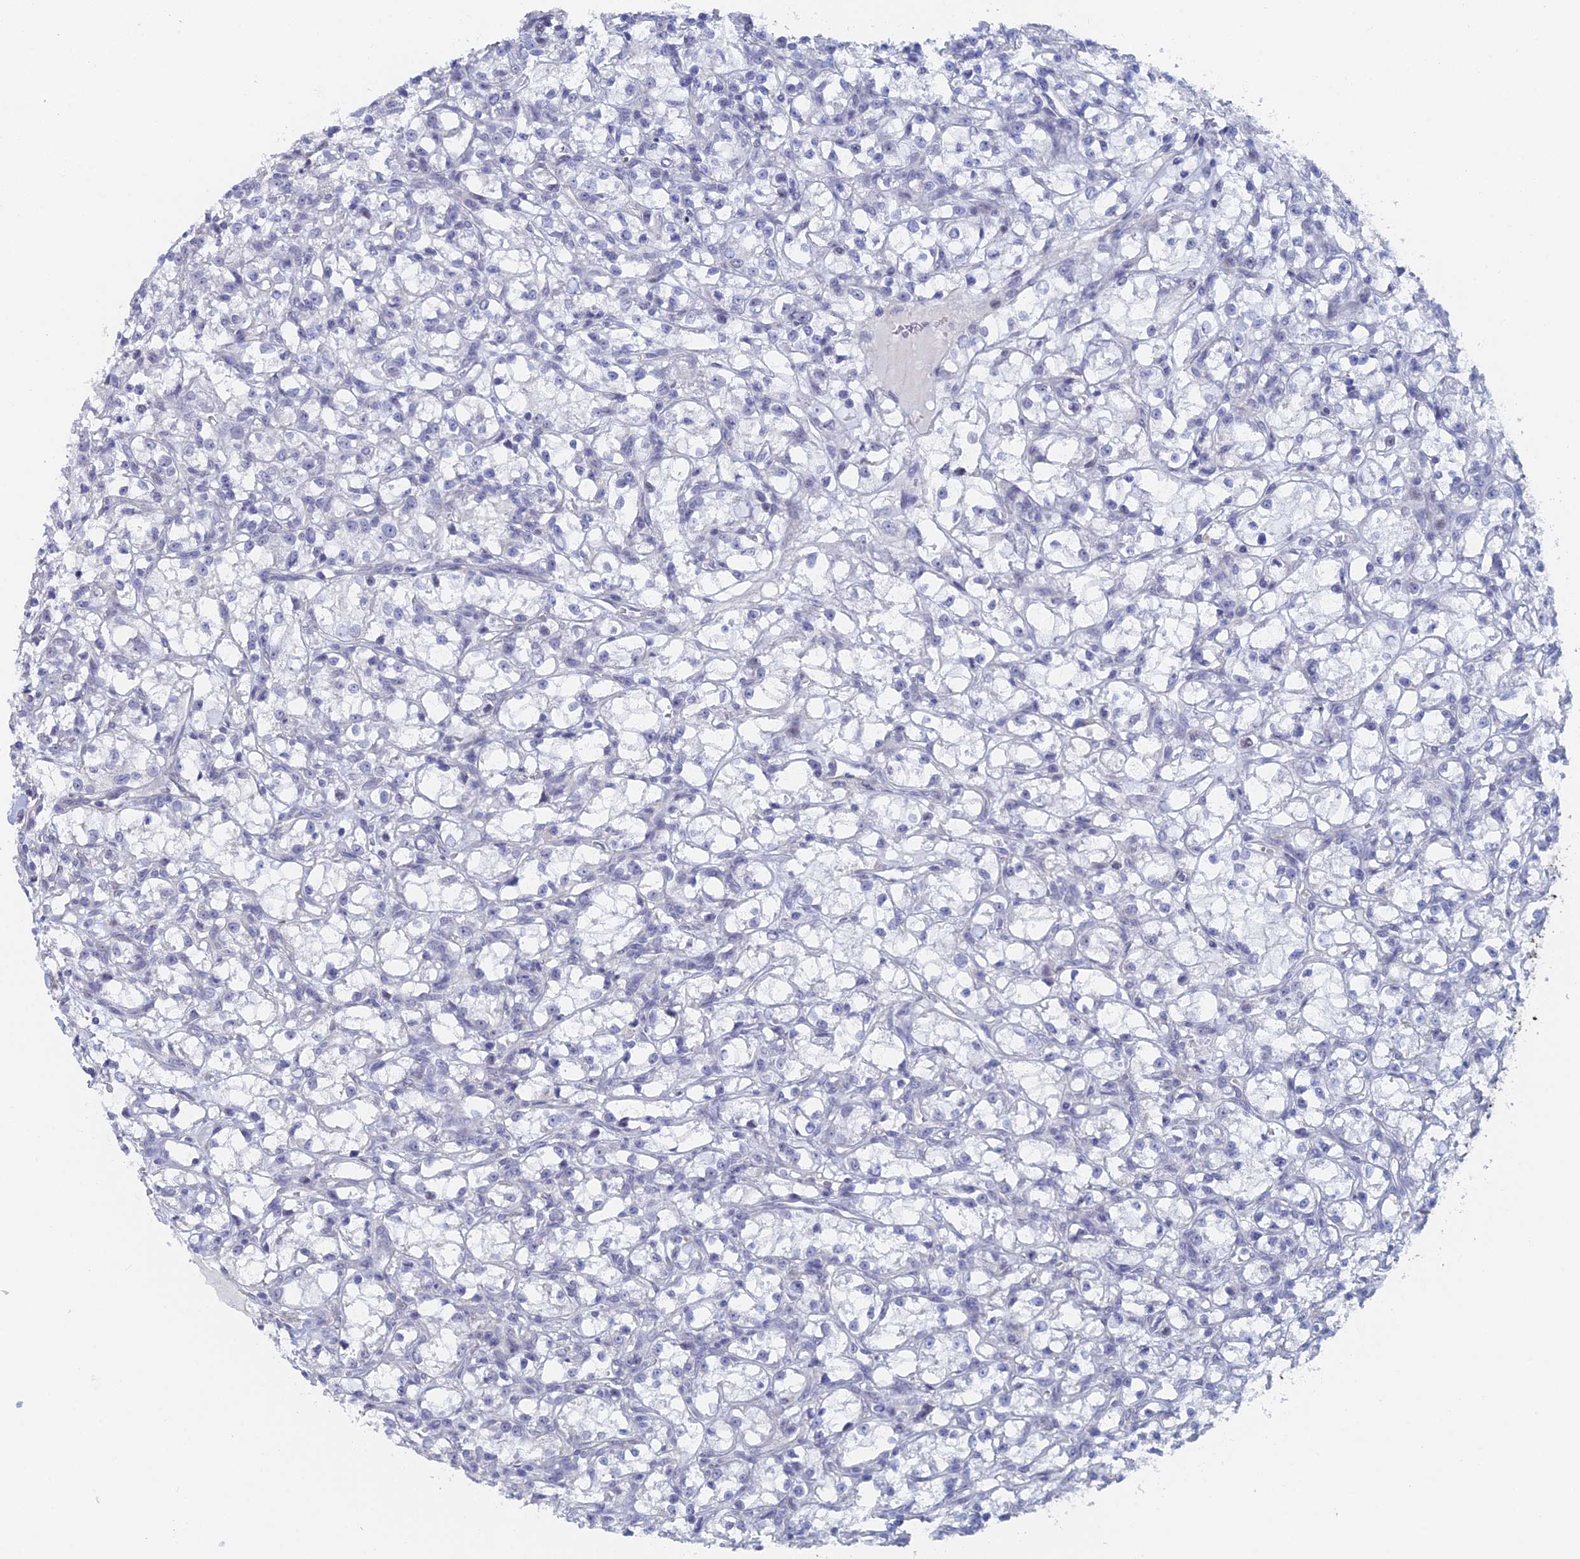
{"staining": {"intensity": "negative", "quantity": "none", "location": "none"}, "tissue": "renal cancer", "cell_type": "Tumor cells", "image_type": "cancer", "snomed": [{"axis": "morphology", "description": "Adenocarcinoma, NOS"}, {"axis": "topography", "description": "Kidney"}], "caption": "Renal cancer (adenocarcinoma) was stained to show a protein in brown. There is no significant expression in tumor cells. (DAB (3,3'-diaminobenzidine) immunohistochemistry, high magnification).", "gene": "GMNC", "patient": {"sex": "female", "age": 59}}